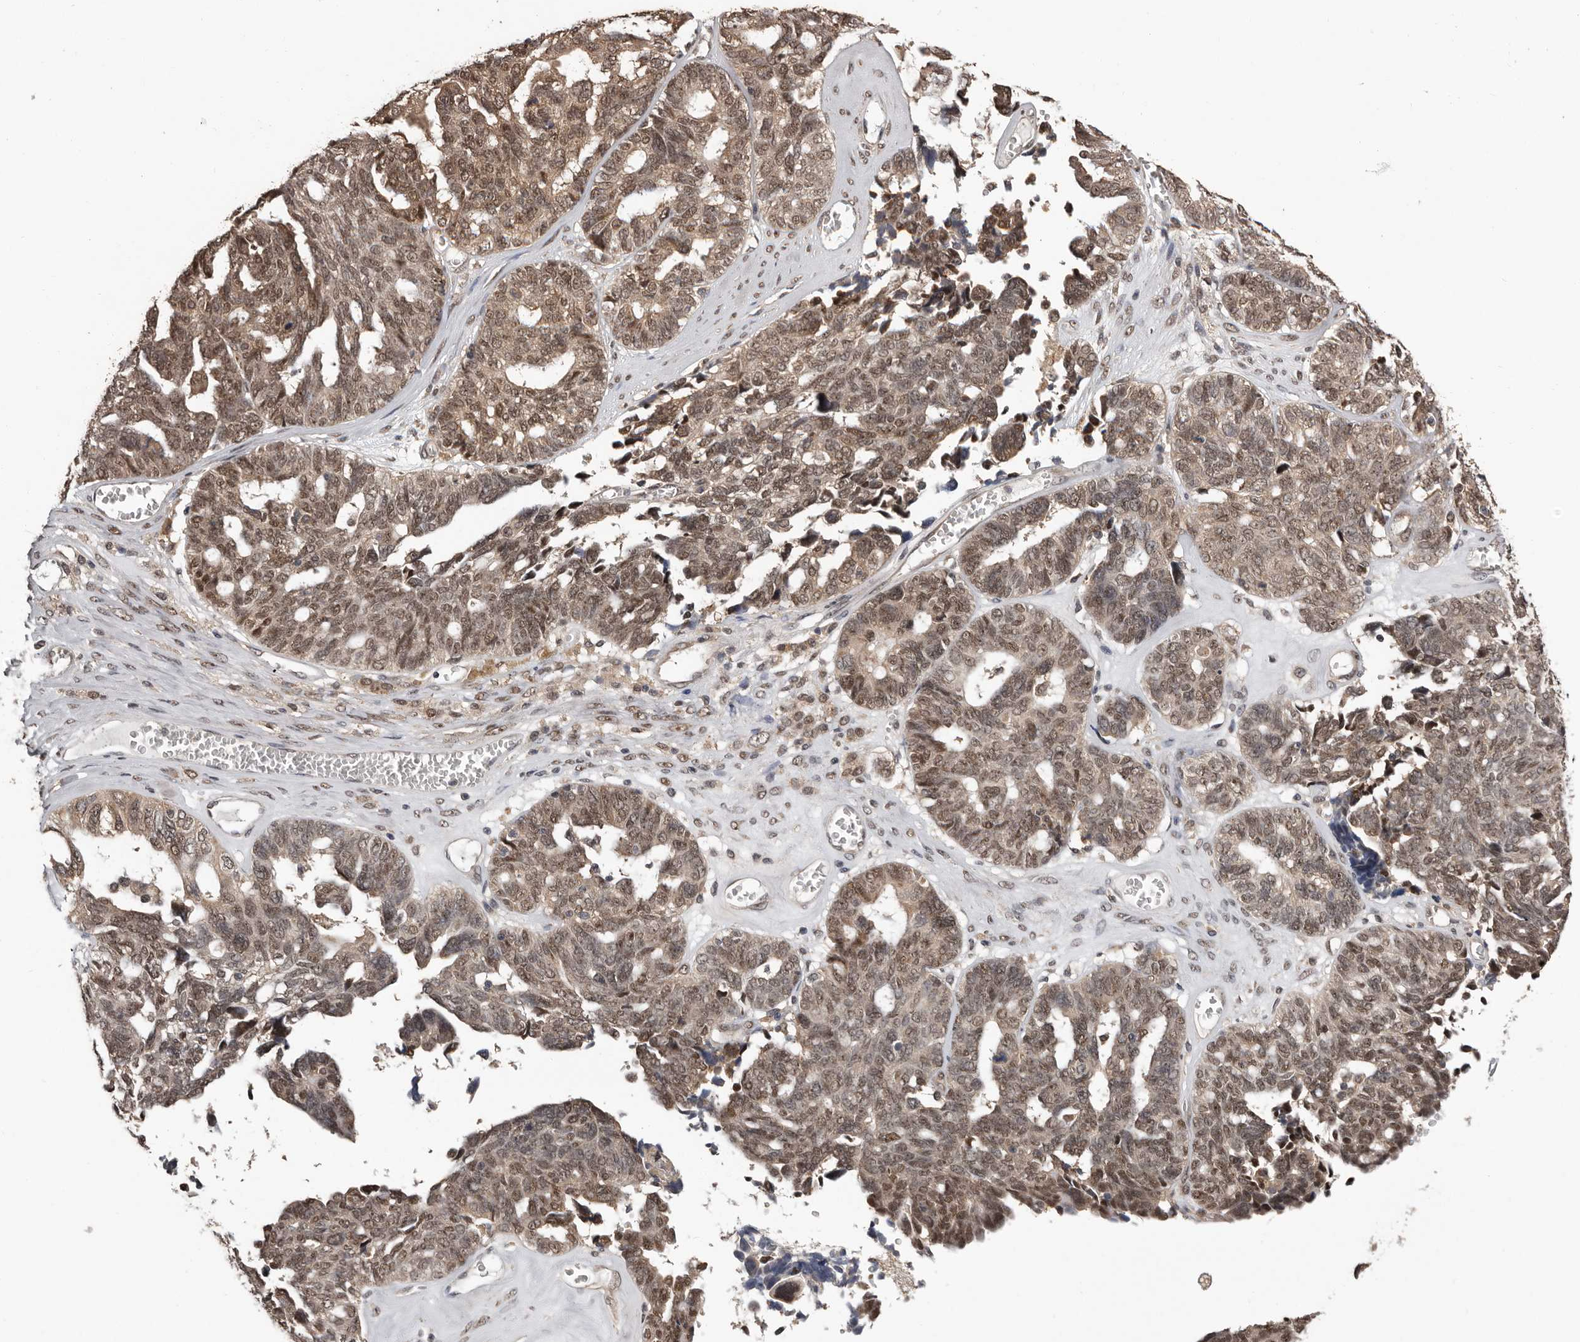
{"staining": {"intensity": "weak", "quantity": ">75%", "location": "cytoplasmic/membranous,nuclear"}, "tissue": "ovarian cancer", "cell_type": "Tumor cells", "image_type": "cancer", "snomed": [{"axis": "morphology", "description": "Cystadenocarcinoma, serous, NOS"}, {"axis": "topography", "description": "Ovary"}], "caption": "Immunohistochemical staining of ovarian serous cystadenocarcinoma exhibits weak cytoplasmic/membranous and nuclear protein positivity in about >75% of tumor cells.", "gene": "VPS37A", "patient": {"sex": "female", "age": 79}}